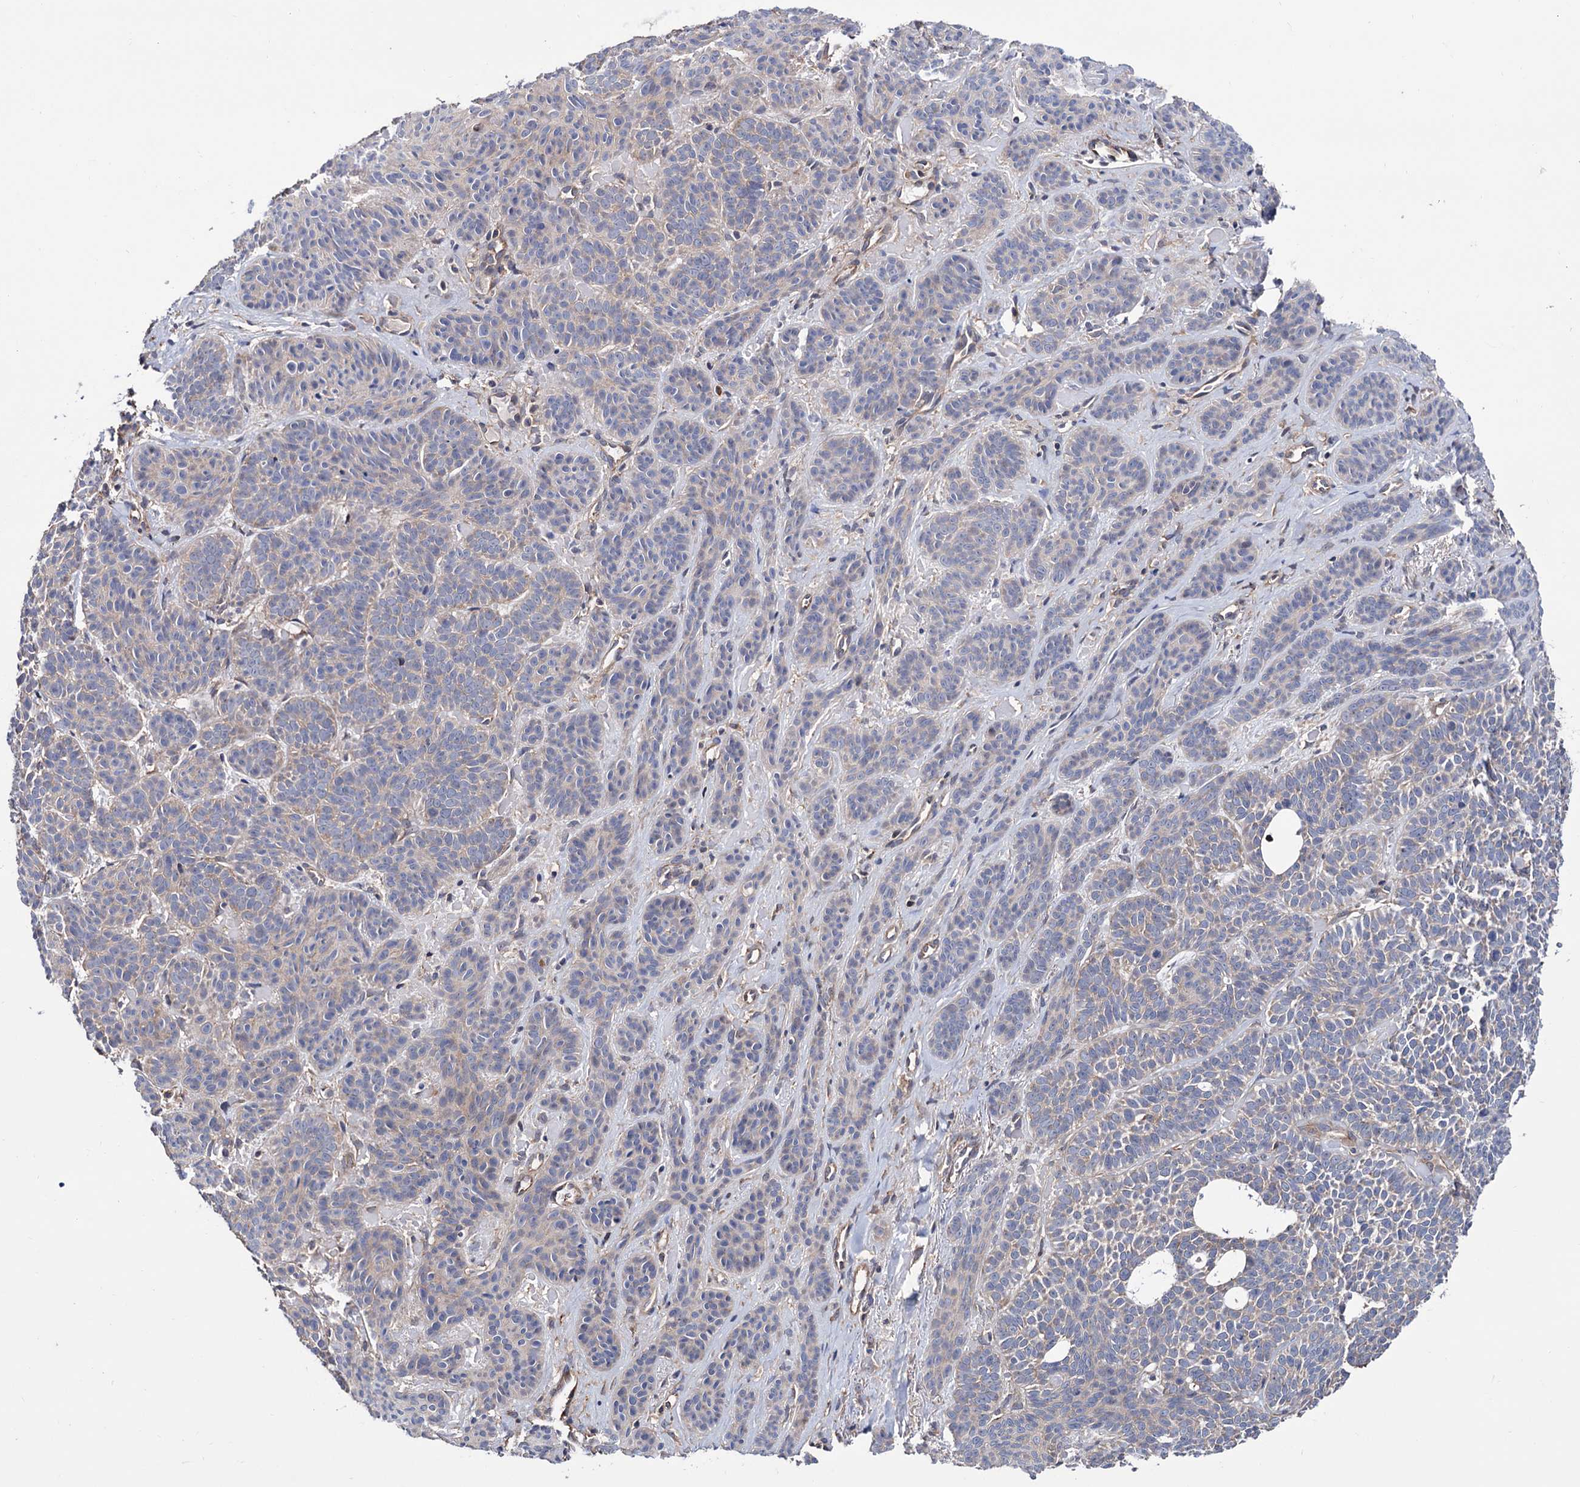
{"staining": {"intensity": "weak", "quantity": "<25%", "location": "cytoplasmic/membranous"}, "tissue": "skin cancer", "cell_type": "Tumor cells", "image_type": "cancer", "snomed": [{"axis": "morphology", "description": "Basal cell carcinoma"}, {"axis": "topography", "description": "Skin"}], "caption": "Tumor cells are negative for brown protein staining in skin basal cell carcinoma.", "gene": "FERMT2", "patient": {"sex": "male", "age": 85}}